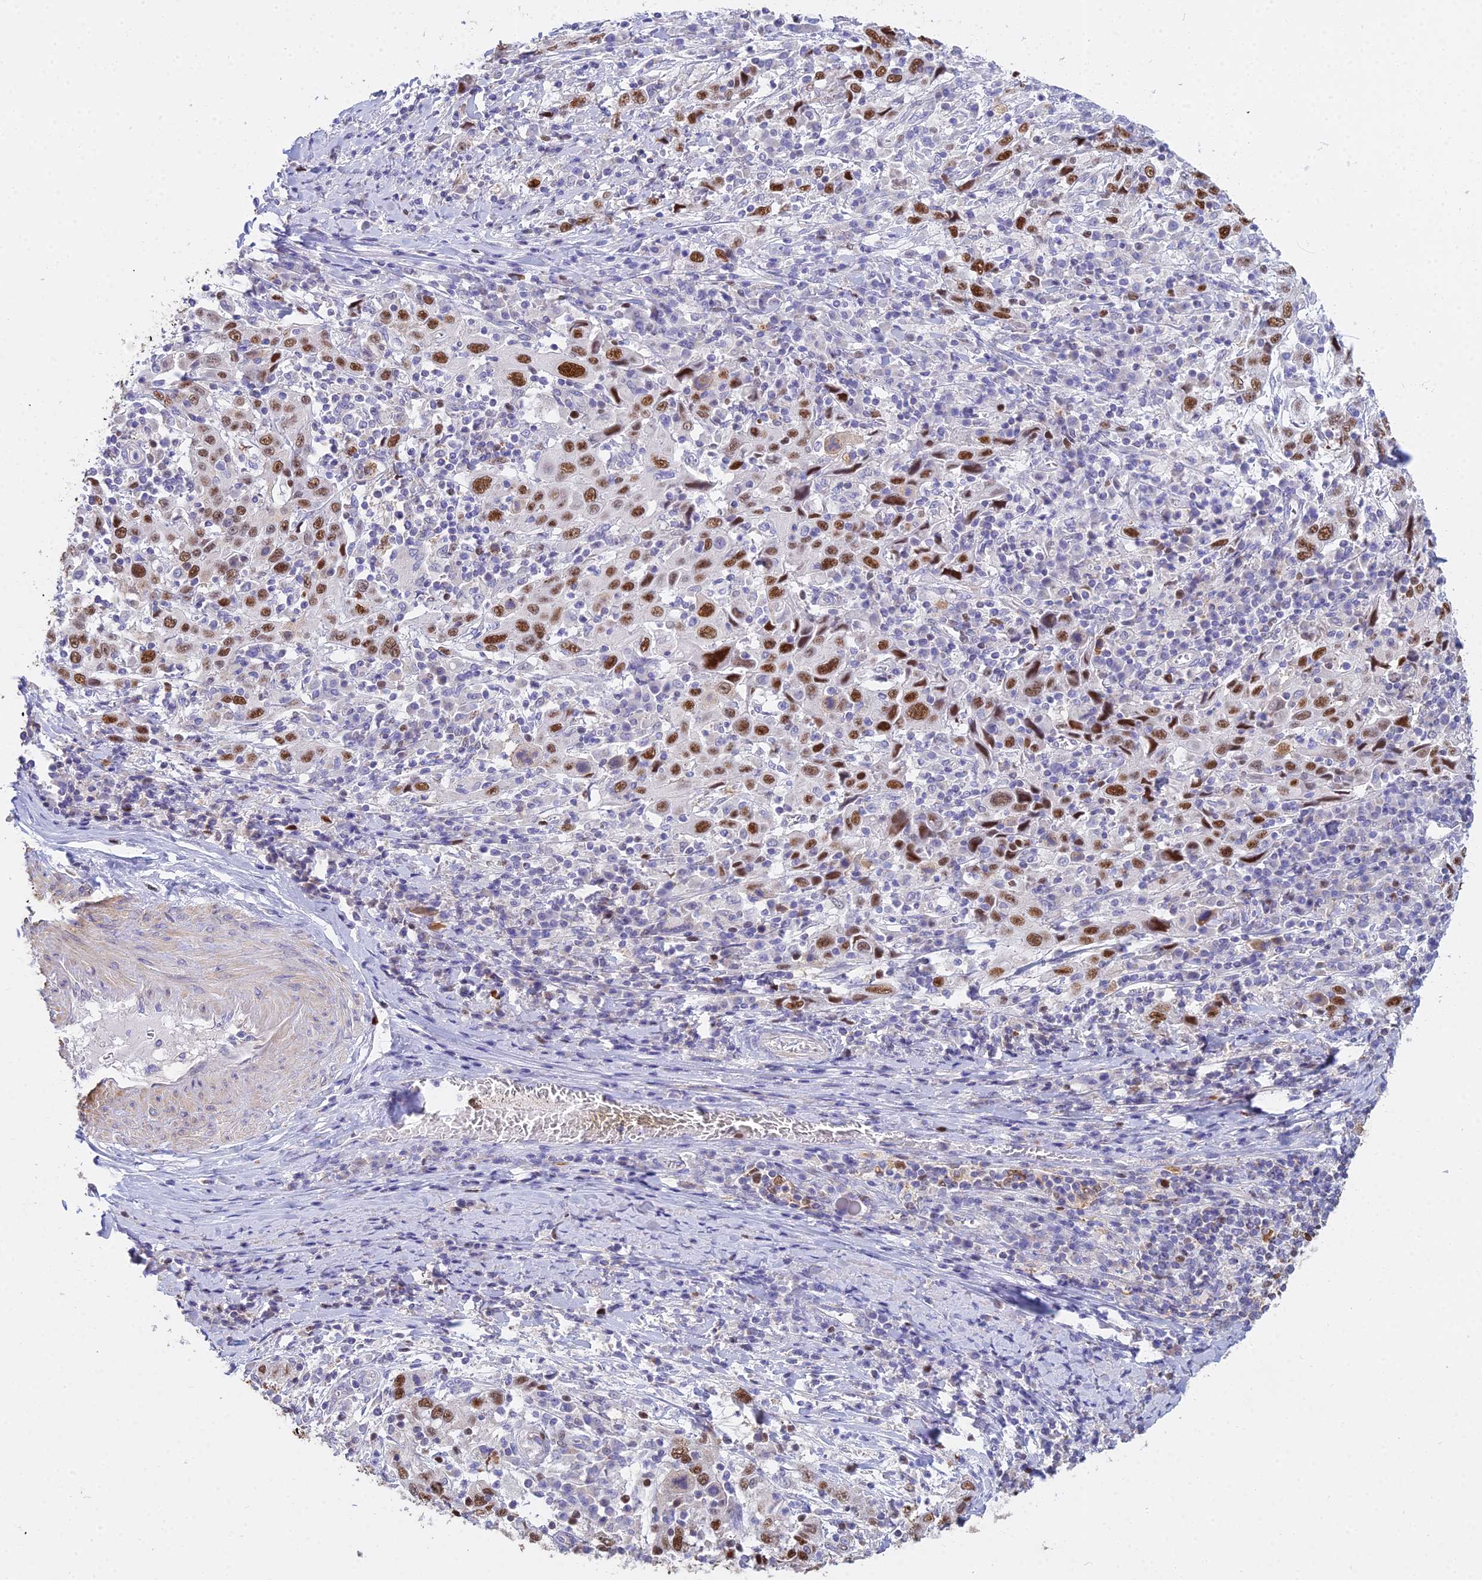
{"staining": {"intensity": "strong", "quantity": "25%-75%", "location": "nuclear"}, "tissue": "cervical cancer", "cell_type": "Tumor cells", "image_type": "cancer", "snomed": [{"axis": "morphology", "description": "Squamous cell carcinoma, NOS"}, {"axis": "topography", "description": "Cervix"}], "caption": "DAB immunohistochemical staining of human squamous cell carcinoma (cervical) shows strong nuclear protein positivity in about 25%-75% of tumor cells. (DAB IHC with brightfield microscopy, high magnification).", "gene": "MCM2", "patient": {"sex": "female", "age": 46}}